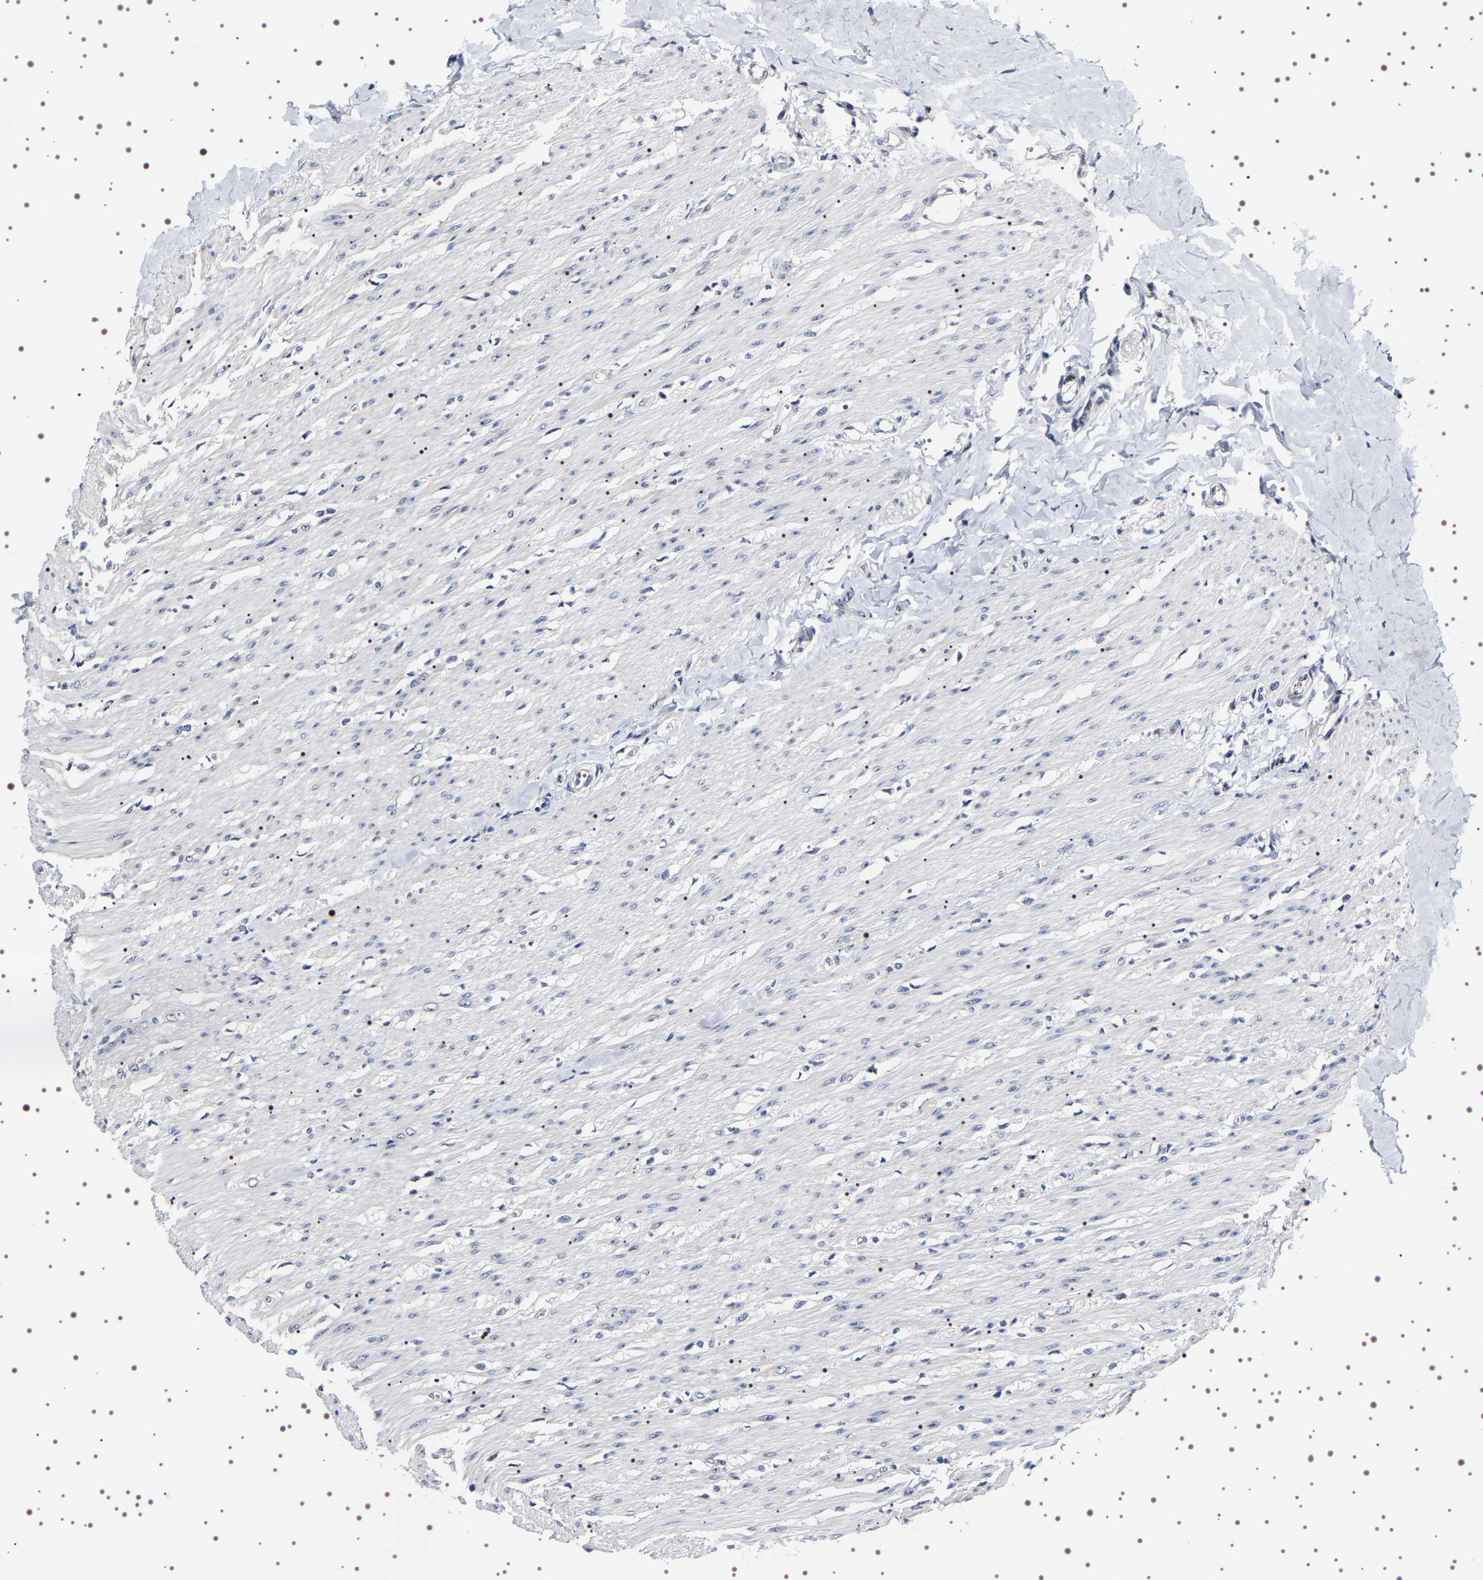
{"staining": {"intensity": "negative", "quantity": "none", "location": "none"}, "tissue": "colon", "cell_type": "Endothelial cells", "image_type": "normal", "snomed": [{"axis": "morphology", "description": "Normal tissue, NOS"}, {"axis": "morphology", "description": "Adenocarcinoma, NOS"}, {"axis": "topography", "description": "Colon"}, {"axis": "topography", "description": "Peripheral nerve tissue"}], "caption": "DAB (3,3'-diaminobenzidine) immunohistochemical staining of benign colon exhibits no significant expression in endothelial cells. The staining is performed using DAB (3,3'-diaminobenzidine) brown chromogen with nuclei counter-stained in using hematoxylin.", "gene": "GNL3", "patient": {"sex": "male", "age": 14}}